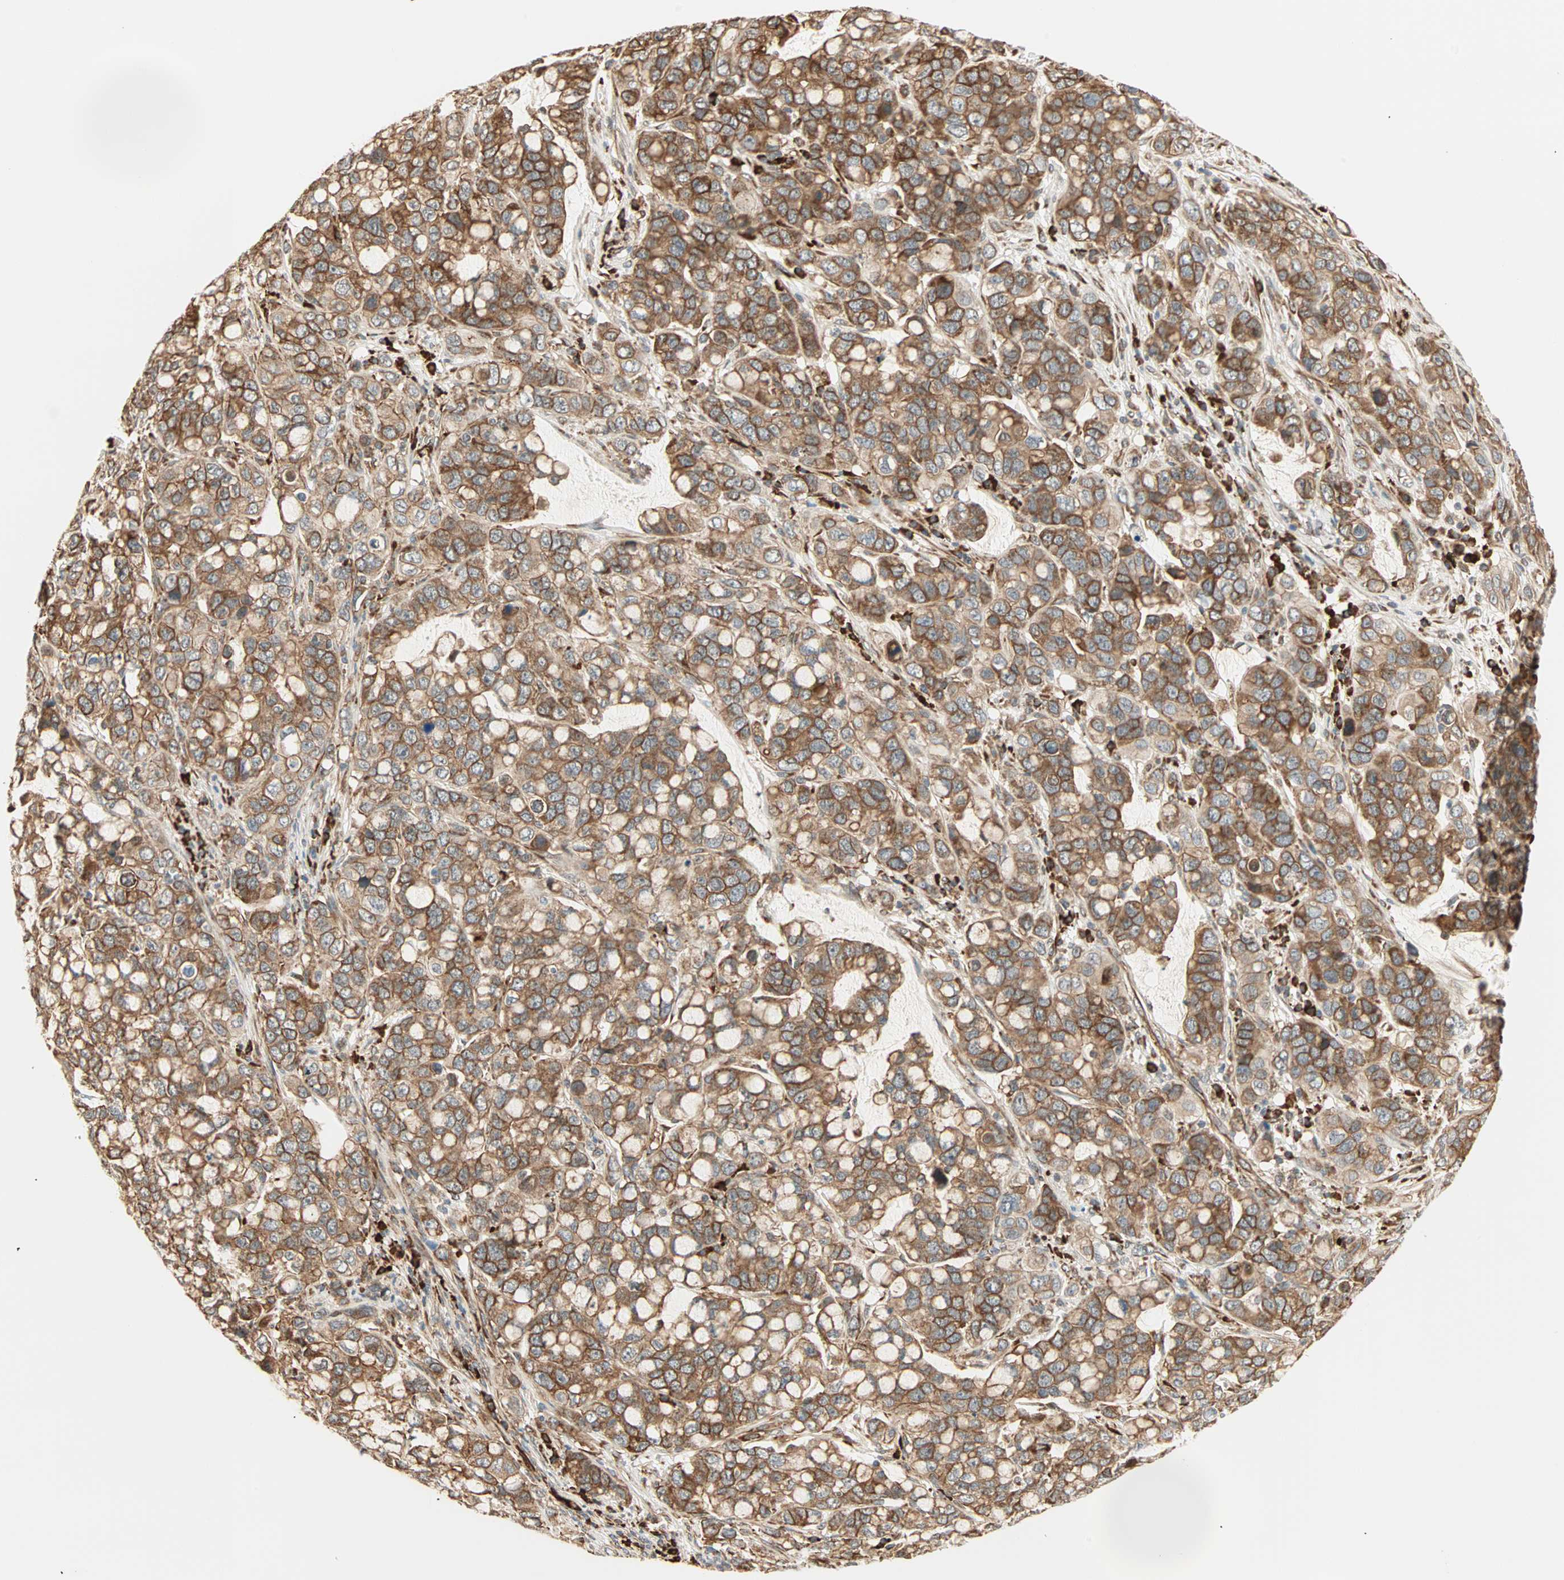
{"staining": {"intensity": "strong", "quantity": ">75%", "location": "cytoplasmic/membranous"}, "tissue": "stomach cancer", "cell_type": "Tumor cells", "image_type": "cancer", "snomed": [{"axis": "morphology", "description": "Adenocarcinoma, NOS"}, {"axis": "topography", "description": "Stomach, lower"}], "caption": "A photomicrograph of adenocarcinoma (stomach) stained for a protein shows strong cytoplasmic/membranous brown staining in tumor cells. Using DAB (brown) and hematoxylin (blue) stains, captured at high magnification using brightfield microscopy.", "gene": "P4HA1", "patient": {"sex": "male", "age": 84}}